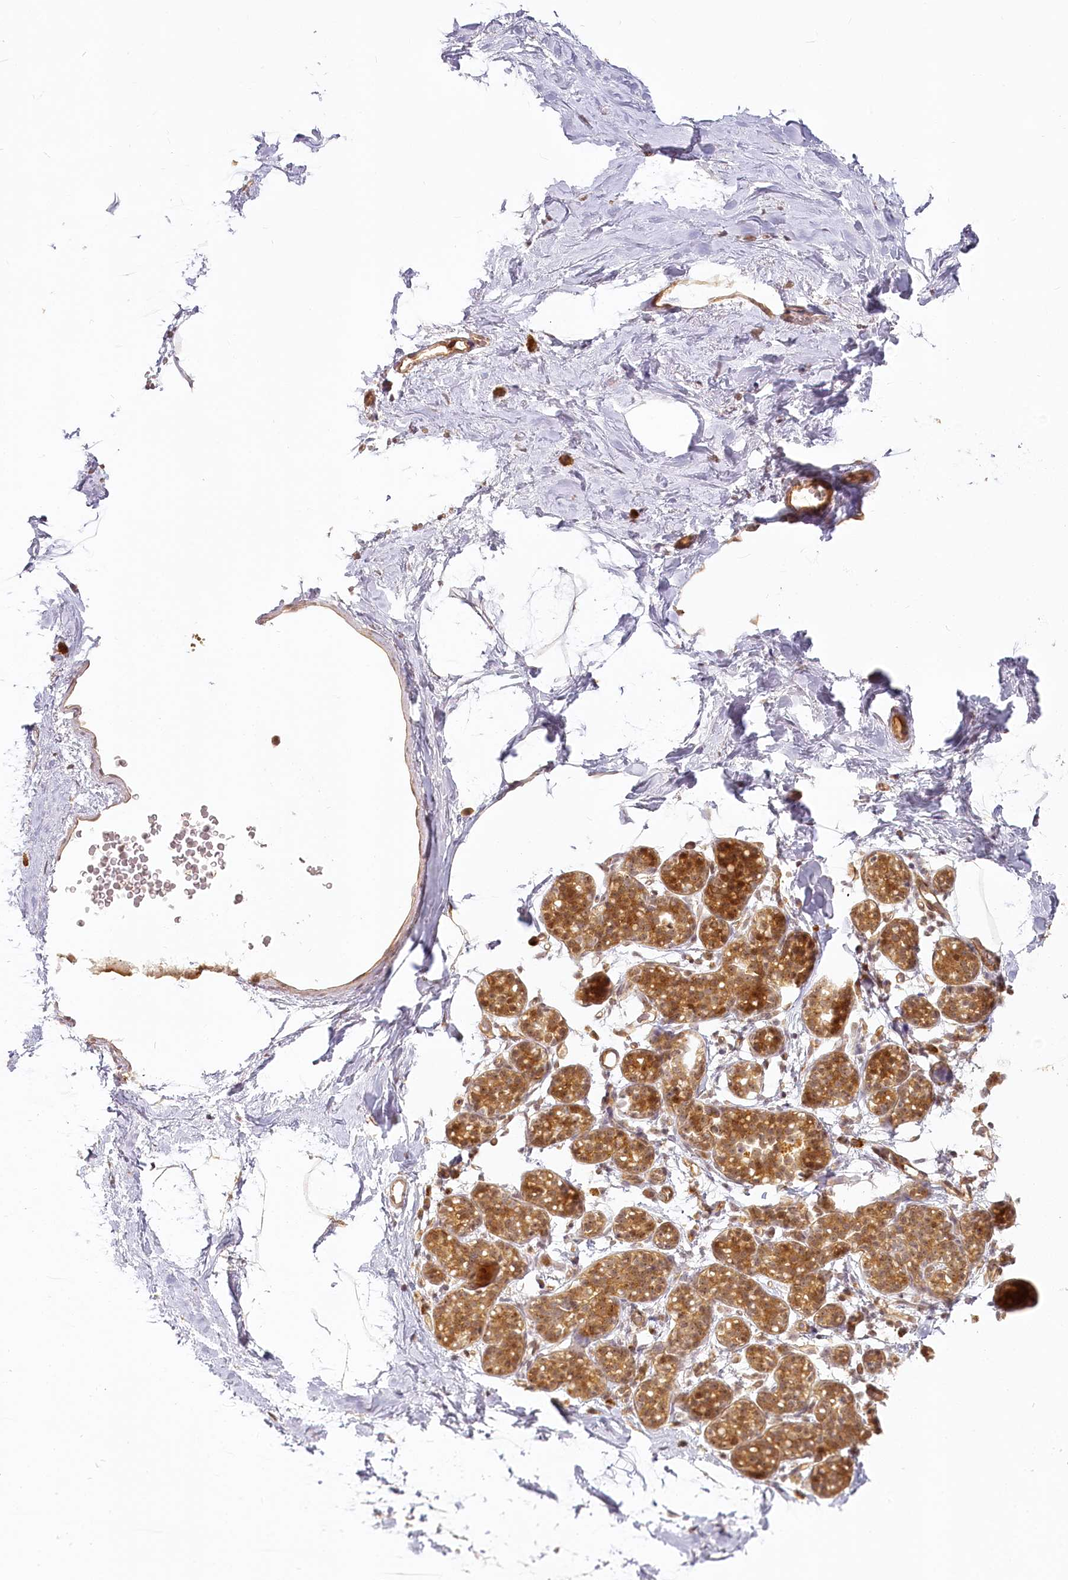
{"staining": {"intensity": "negative", "quantity": "none", "location": "none"}, "tissue": "breast", "cell_type": "Adipocytes", "image_type": "normal", "snomed": [{"axis": "morphology", "description": "Normal tissue, NOS"}, {"axis": "topography", "description": "Breast"}], "caption": "A high-resolution histopathology image shows immunohistochemistry (IHC) staining of normal breast, which shows no significant positivity in adipocytes.", "gene": "EXOSC7", "patient": {"sex": "female", "age": 62}}